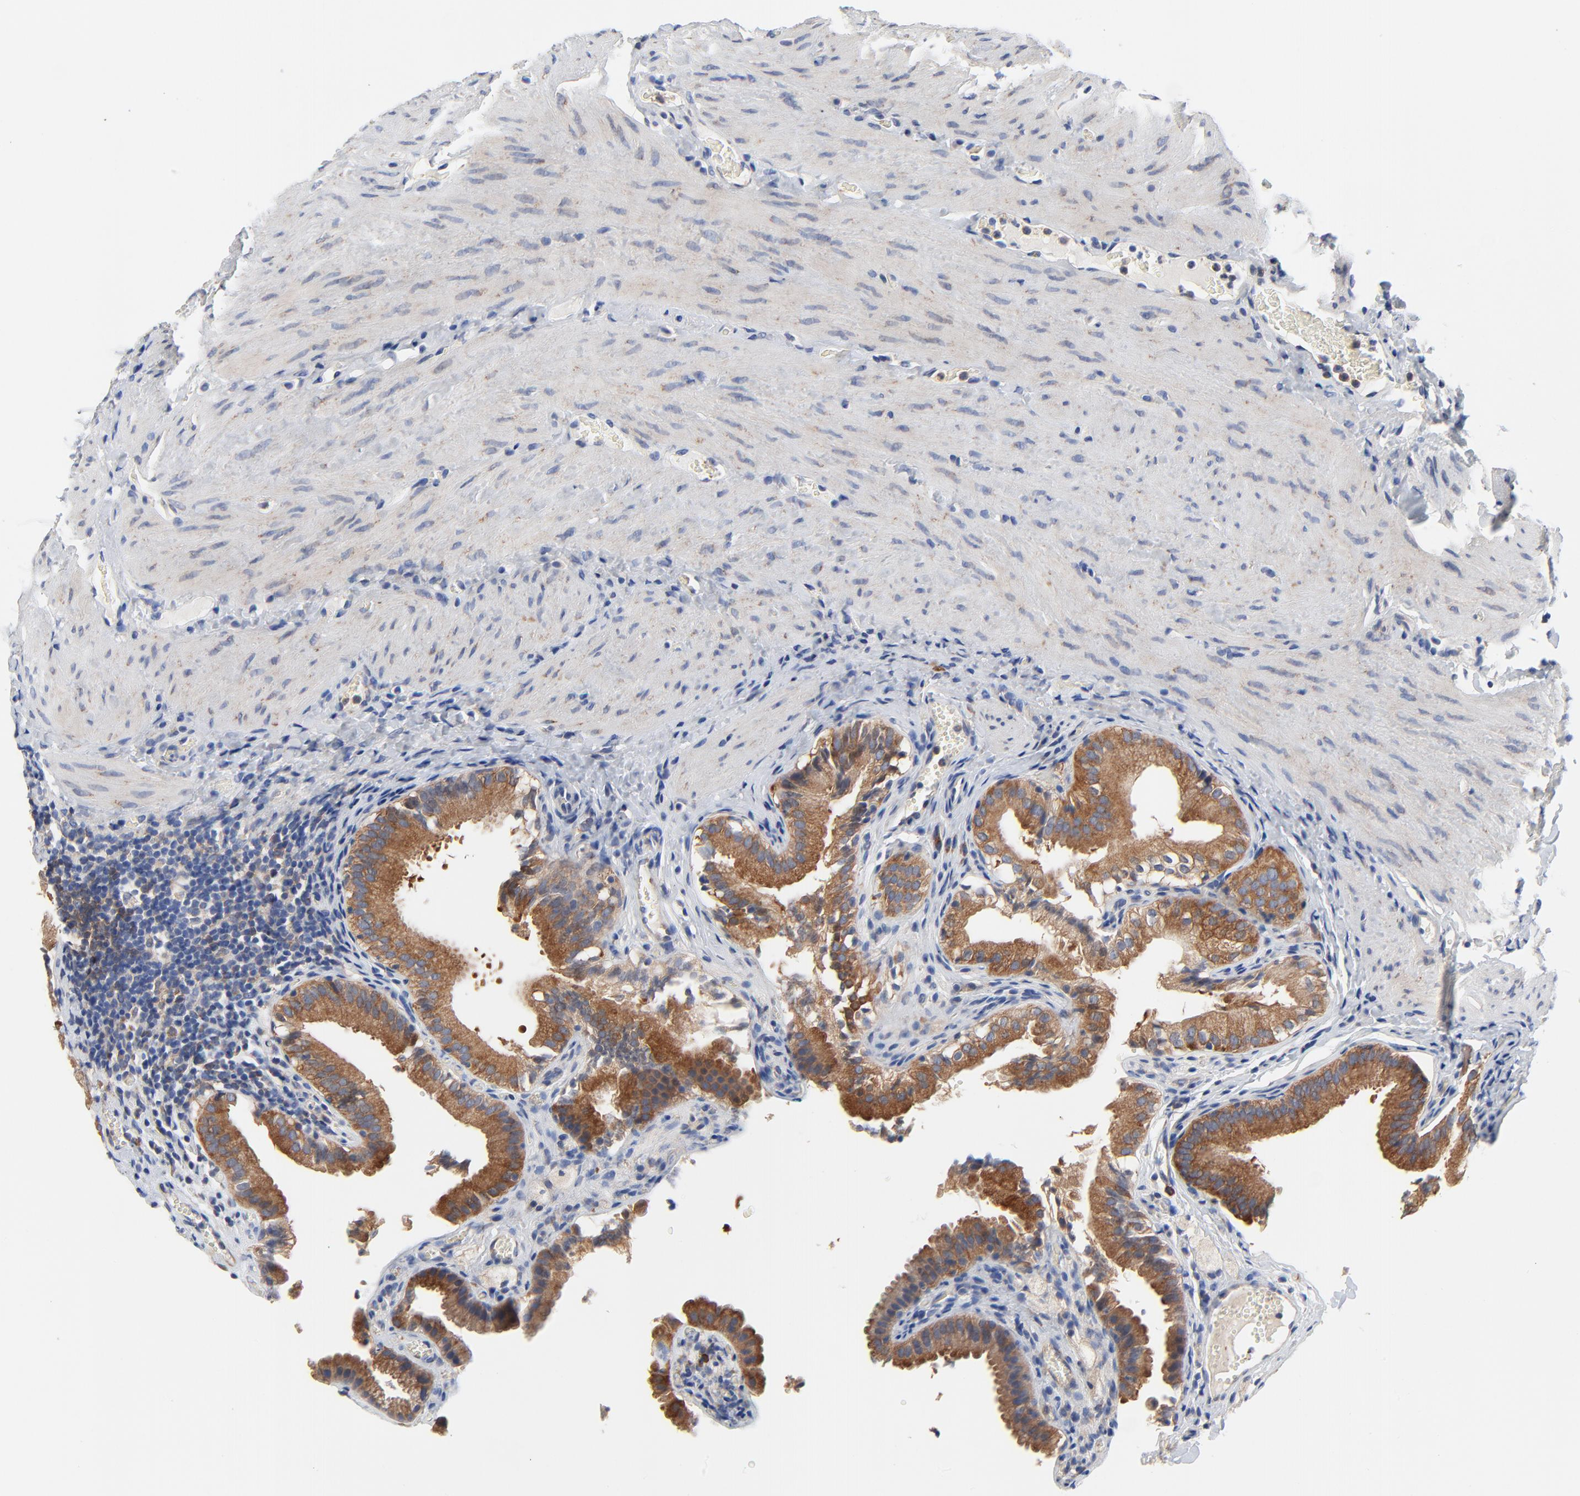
{"staining": {"intensity": "strong", "quantity": ">75%", "location": "cytoplasmic/membranous"}, "tissue": "gallbladder", "cell_type": "Glandular cells", "image_type": "normal", "snomed": [{"axis": "morphology", "description": "Normal tissue, NOS"}, {"axis": "topography", "description": "Gallbladder"}], "caption": "Immunohistochemistry photomicrograph of unremarkable gallbladder: gallbladder stained using IHC displays high levels of strong protein expression localized specifically in the cytoplasmic/membranous of glandular cells, appearing as a cytoplasmic/membranous brown color.", "gene": "VAV2", "patient": {"sex": "female", "age": 24}}